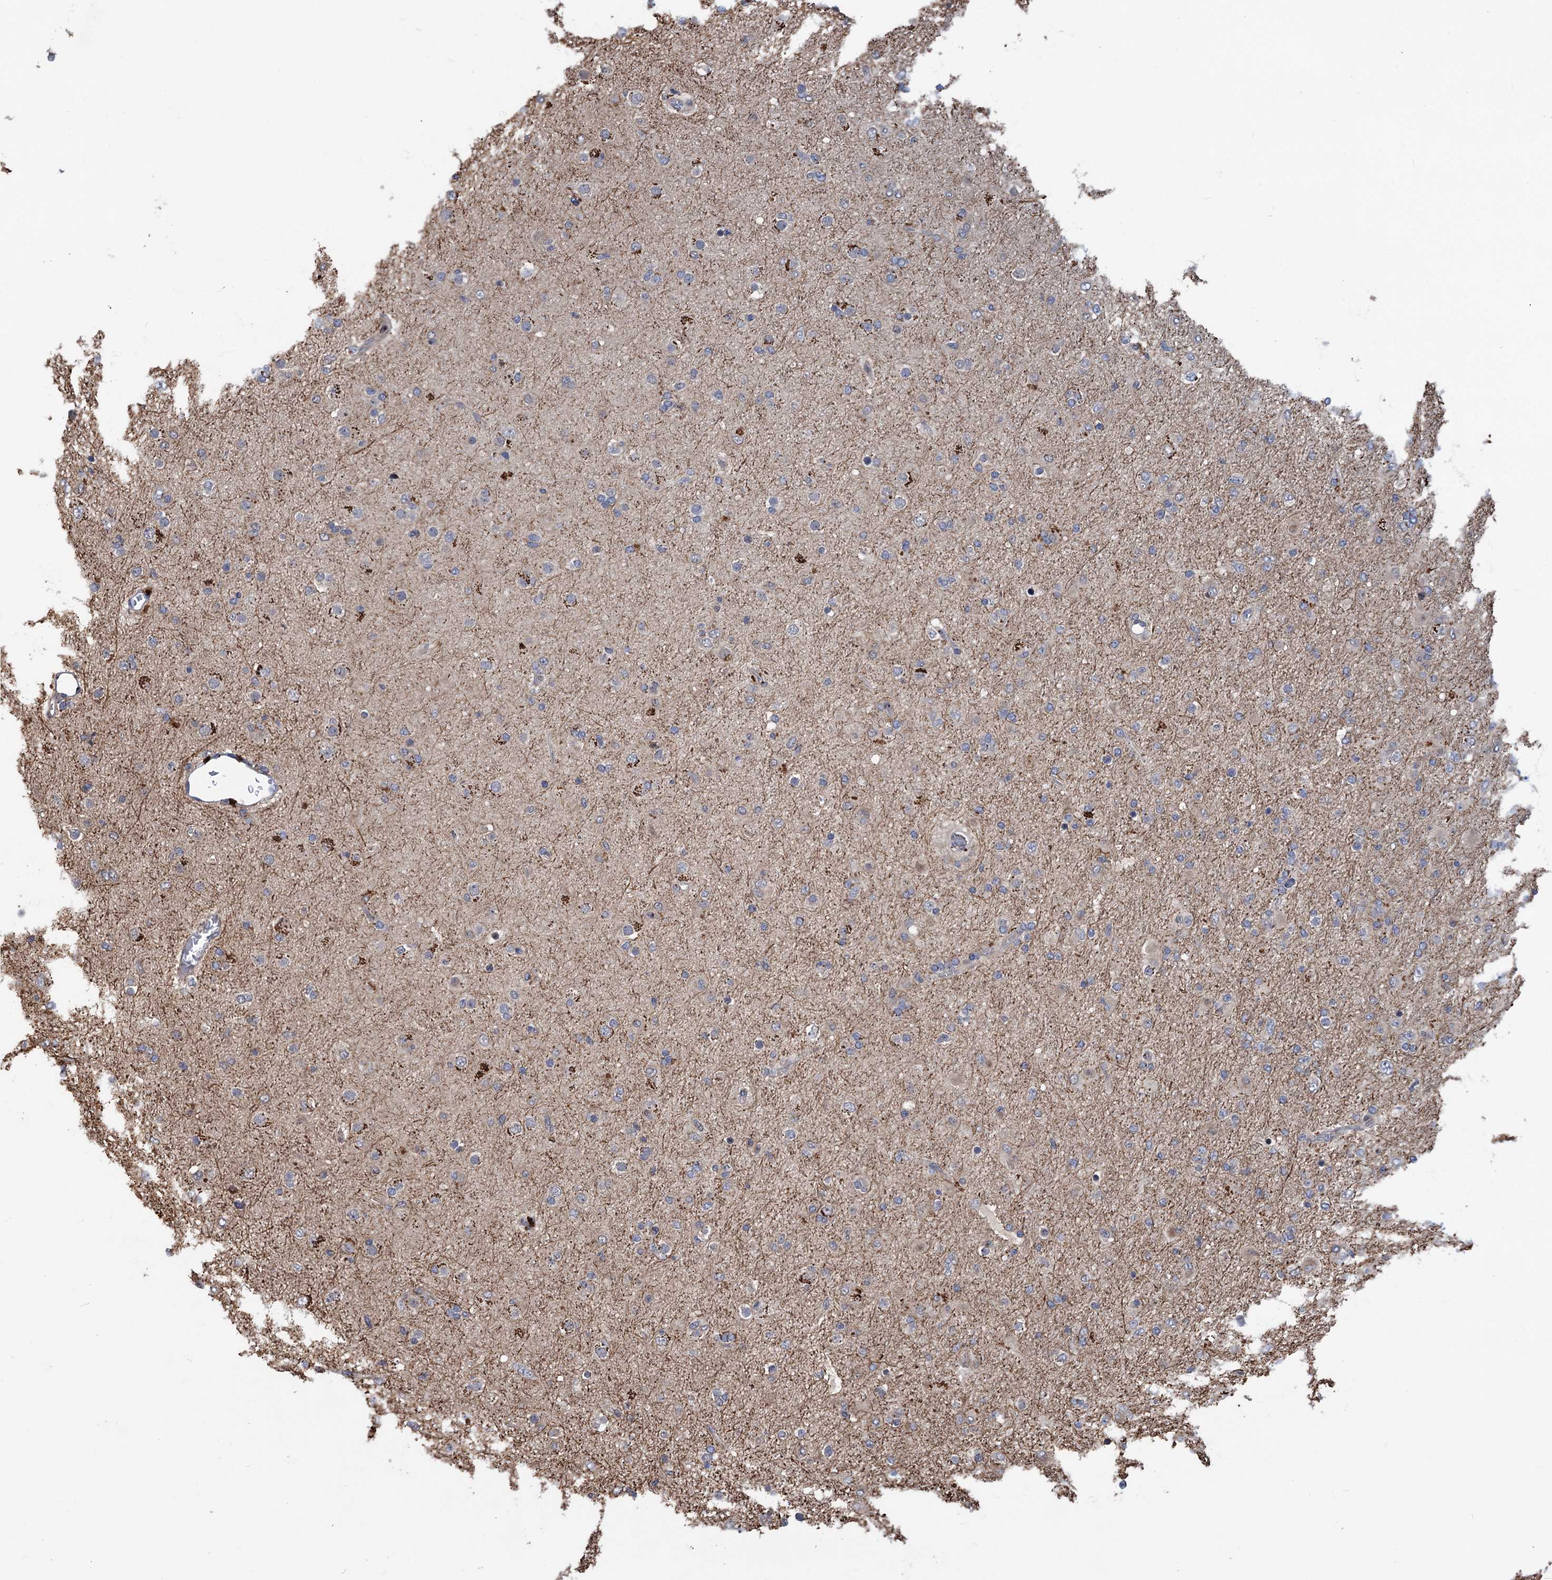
{"staining": {"intensity": "negative", "quantity": "none", "location": "none"}, "tissue": "glioma", "cell_type": "Tumor cells", "image_type": "cancer", "snomed": [{"axis": "morphology", "description": "Glioma, malignant, Low grade"}, {"axis": "topography", "description": "Brain"}], "caption": "Protein analysis of glioma demonstrates no significant expression in tumor cells. (DAB immunohistochemistry (IHC), high magnification).", "gene": "UBR1", "patient": {"sex": "male", "age": 65}}